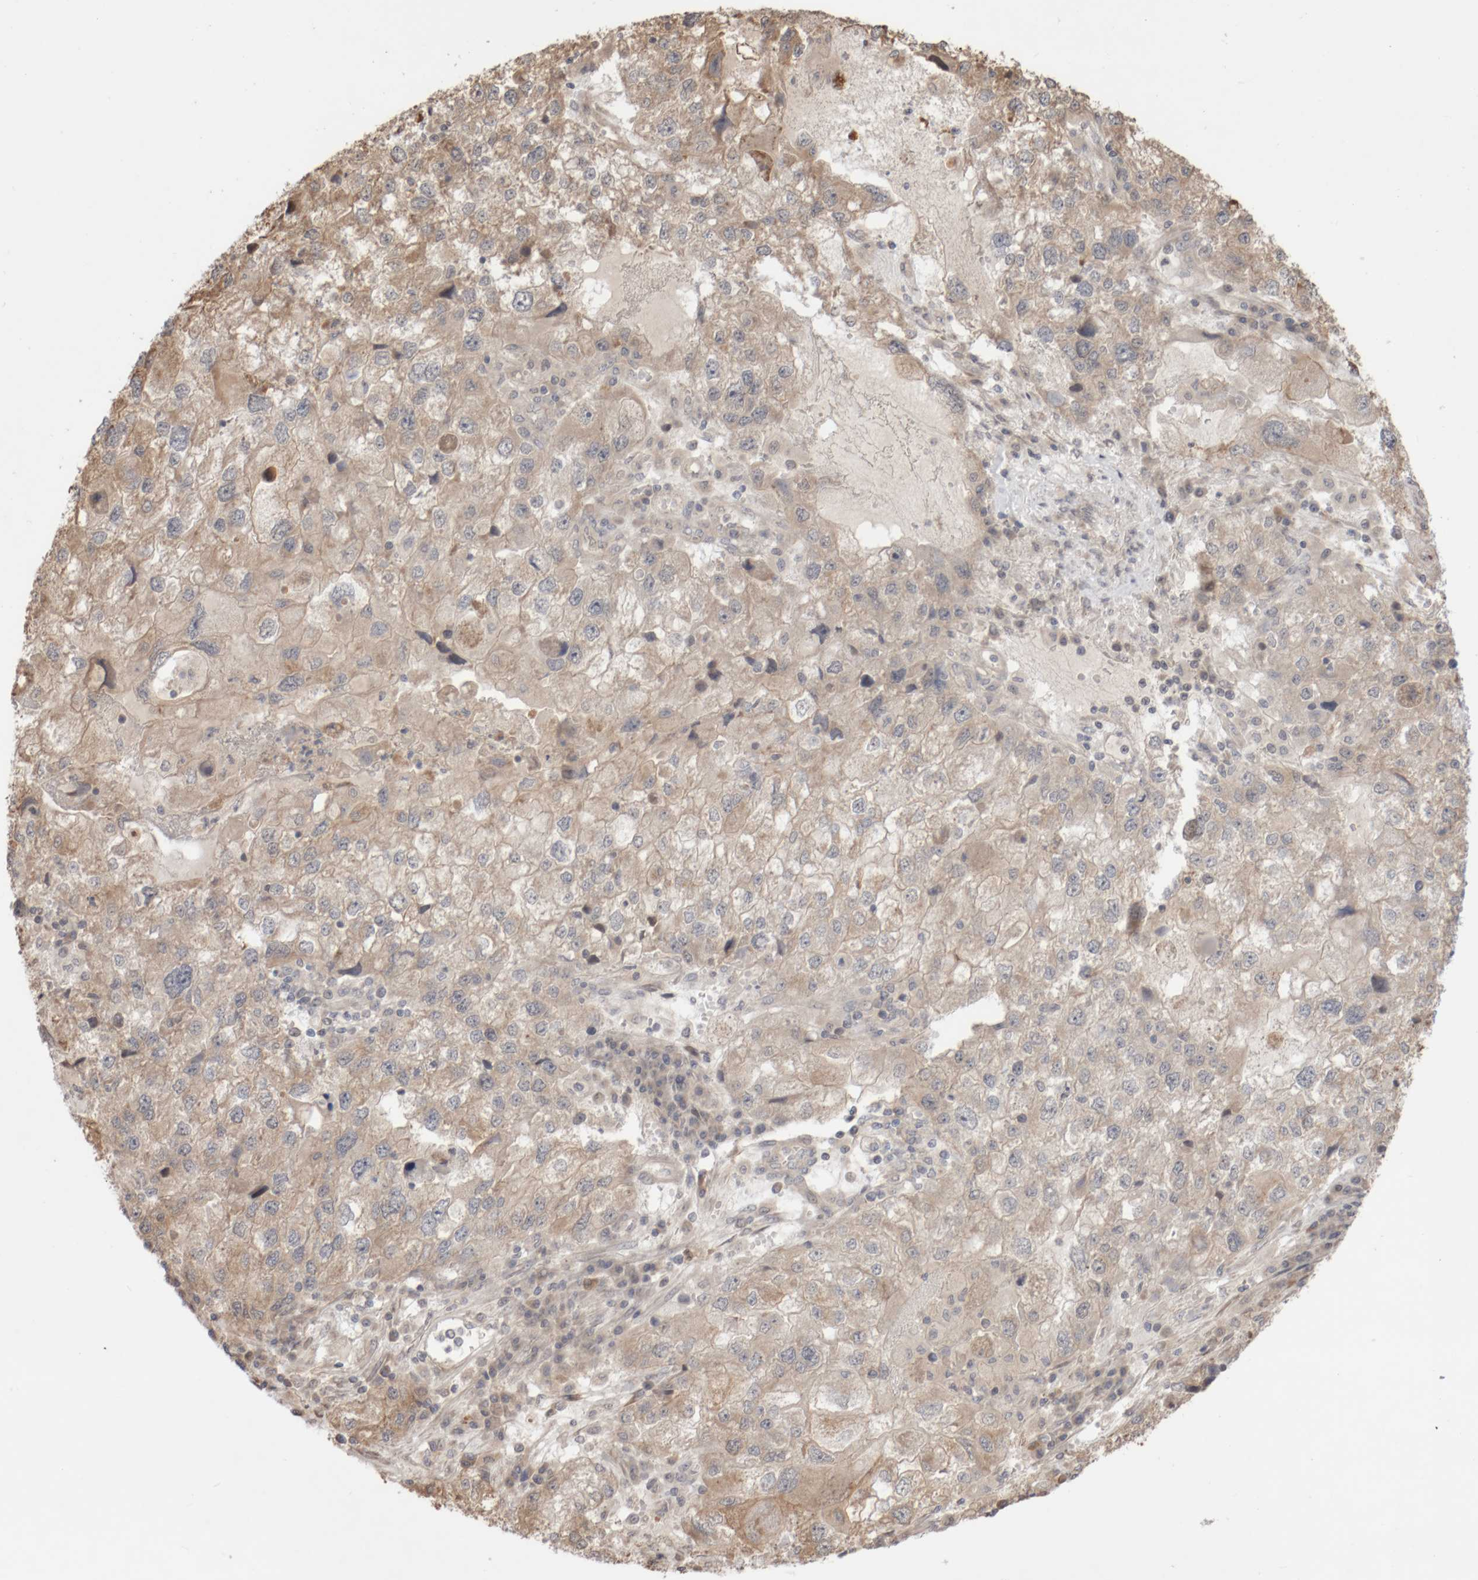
{"staining": {"intensity": "weak", "quantity": ">75%", "location": "cytoplasmic/membranous"}, "tissue": "endometrial cancer", "cell_type": "Tumor cells", "image_type": "cancer", "snomed": [{"axis": "morphology", "description": "Adenocarcinoma, NOS"}, {"axis": "topography", "description": "Endometrium"}], "caption": "Protein expression analysis of human endometrial adenocarcinoma reveals weak cytoplasmic/membranous positivity in about >75% of tumor cells. (DAB IHC, brown staining for protein, blue staining for nuclei).", "gene": "DPH7", "patient": {"sex": "female", "age": 49}}